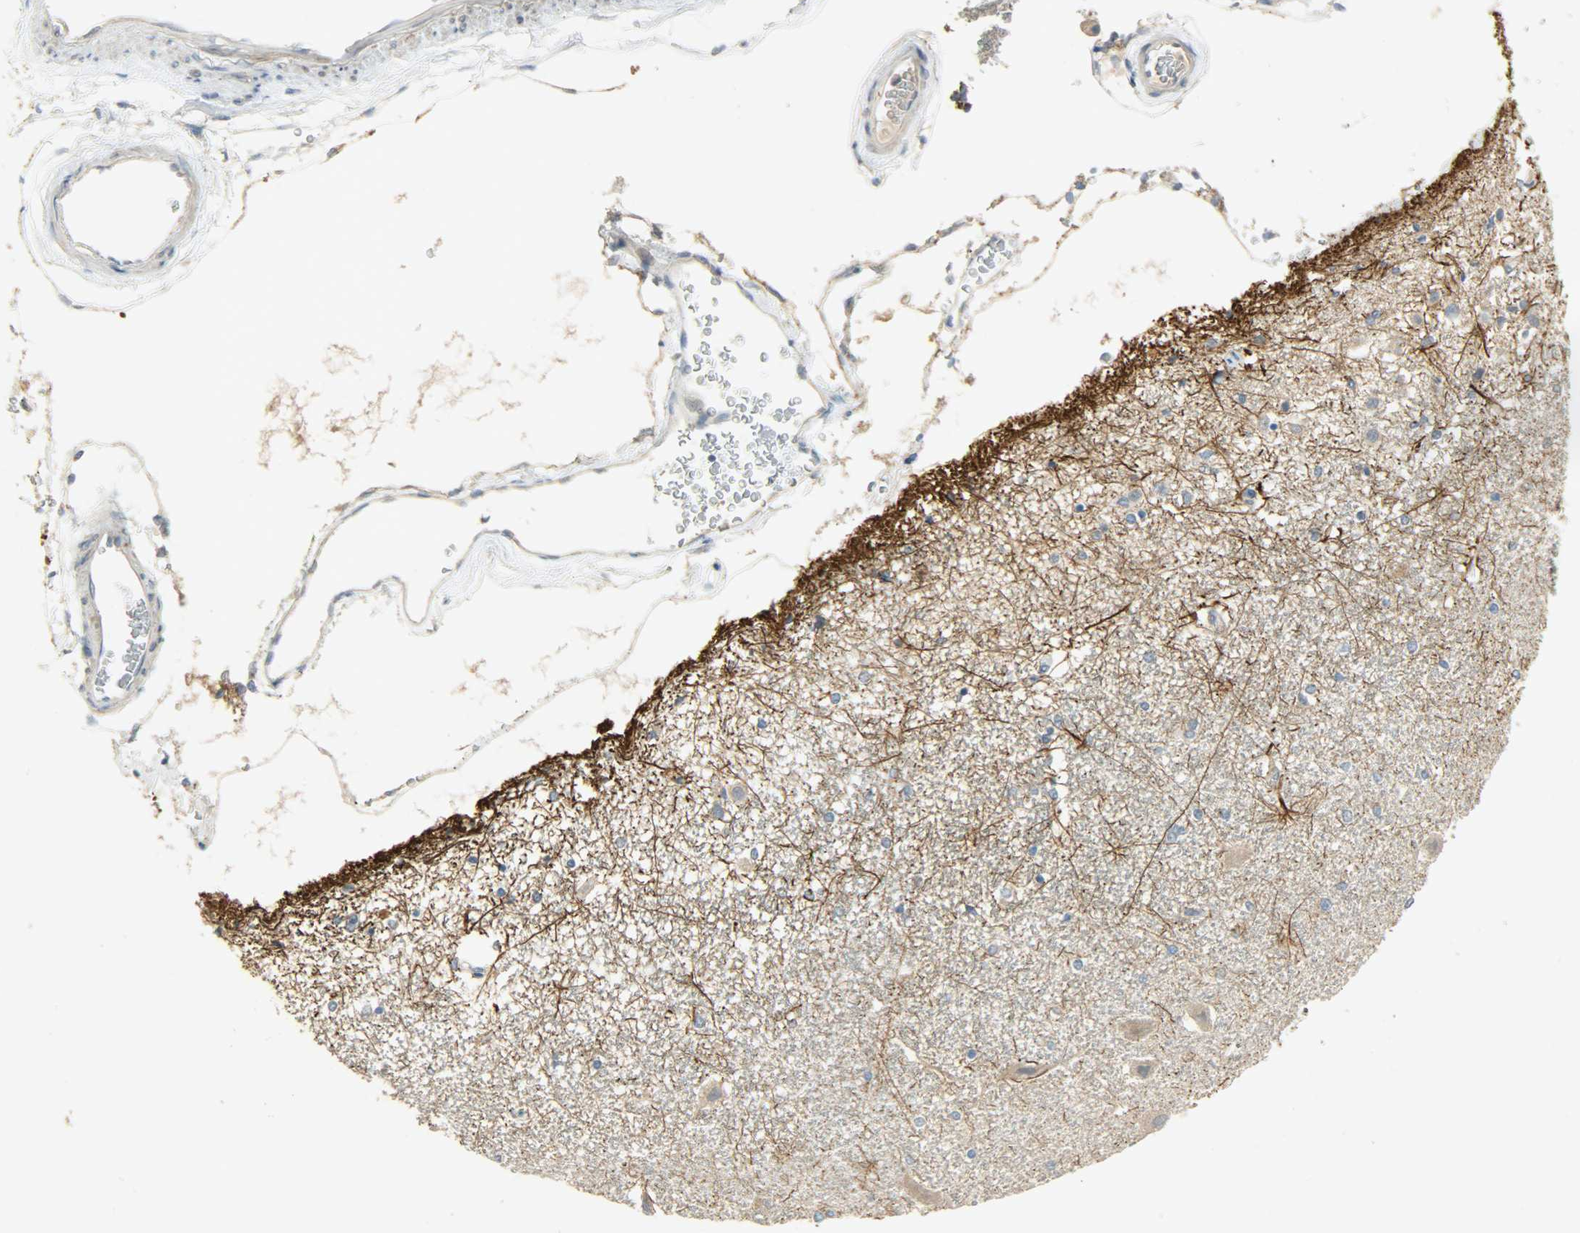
{"staining": {"intensity": "moderate", "quantity": "<25%", "location": "cytoplasmic/membranous"}, "tissue": "hippocampus", "cell_type": "Glial cells", "image_type": "normal", "snomed": [{"axis": "morphology", "description": "Normal tissue, NOS"}, {"axis": "topography", "description": "Hippocampus"}], "caption": "Brown immunohistochemical staining in benign human hippocampus exhibits moderate cytoplasmic/membranous staining in approximately <25% of glial cells. (Brightfield microscopy of DAB IHC at high magnification).", "gene": "DSG2", "patient": {"sex": "female", "age": 54}}